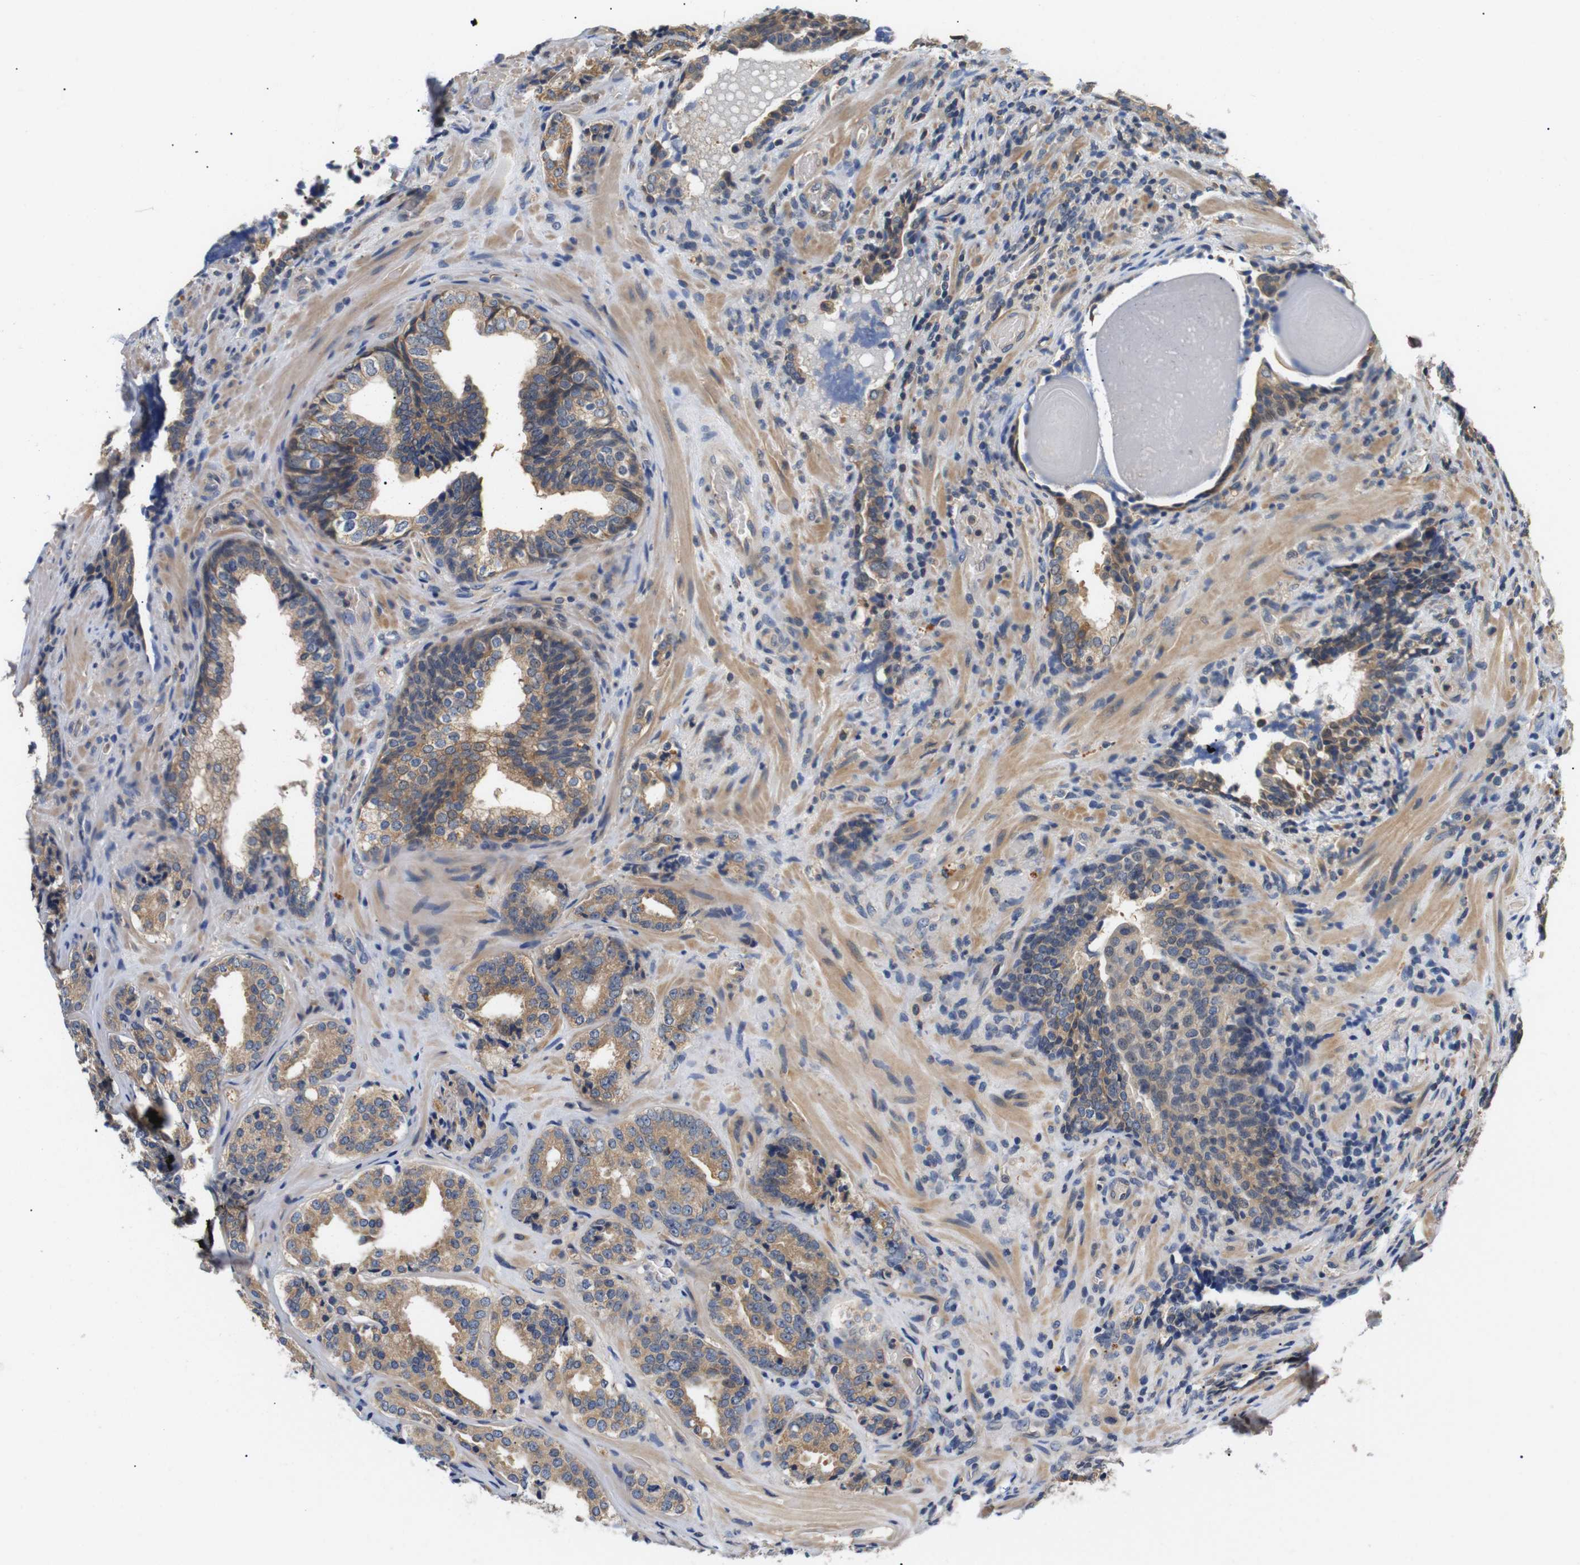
{"staining": {"intensity": "moderate", "quantity": ">75%", "location": "cytoplasmic/membranous"}, "tissue": "prostate cancer", "cell_type": "Tumor cells", "image_type": "cancer", "snomed": [{"axis": "morphology", "description": "Adenocarcinoma, High grade"}, {"axis": "topography", "description": "Prostate"}], "caption": "Prostate cancer tissue demonstrates moderate cytoplasmic/membranous staining in approximately >75% of tumor cells (DAB IHC with brightfield microscopy, high magnification).", "gene": "DDR1", "patient": {"sex": "male", "age": 60}}